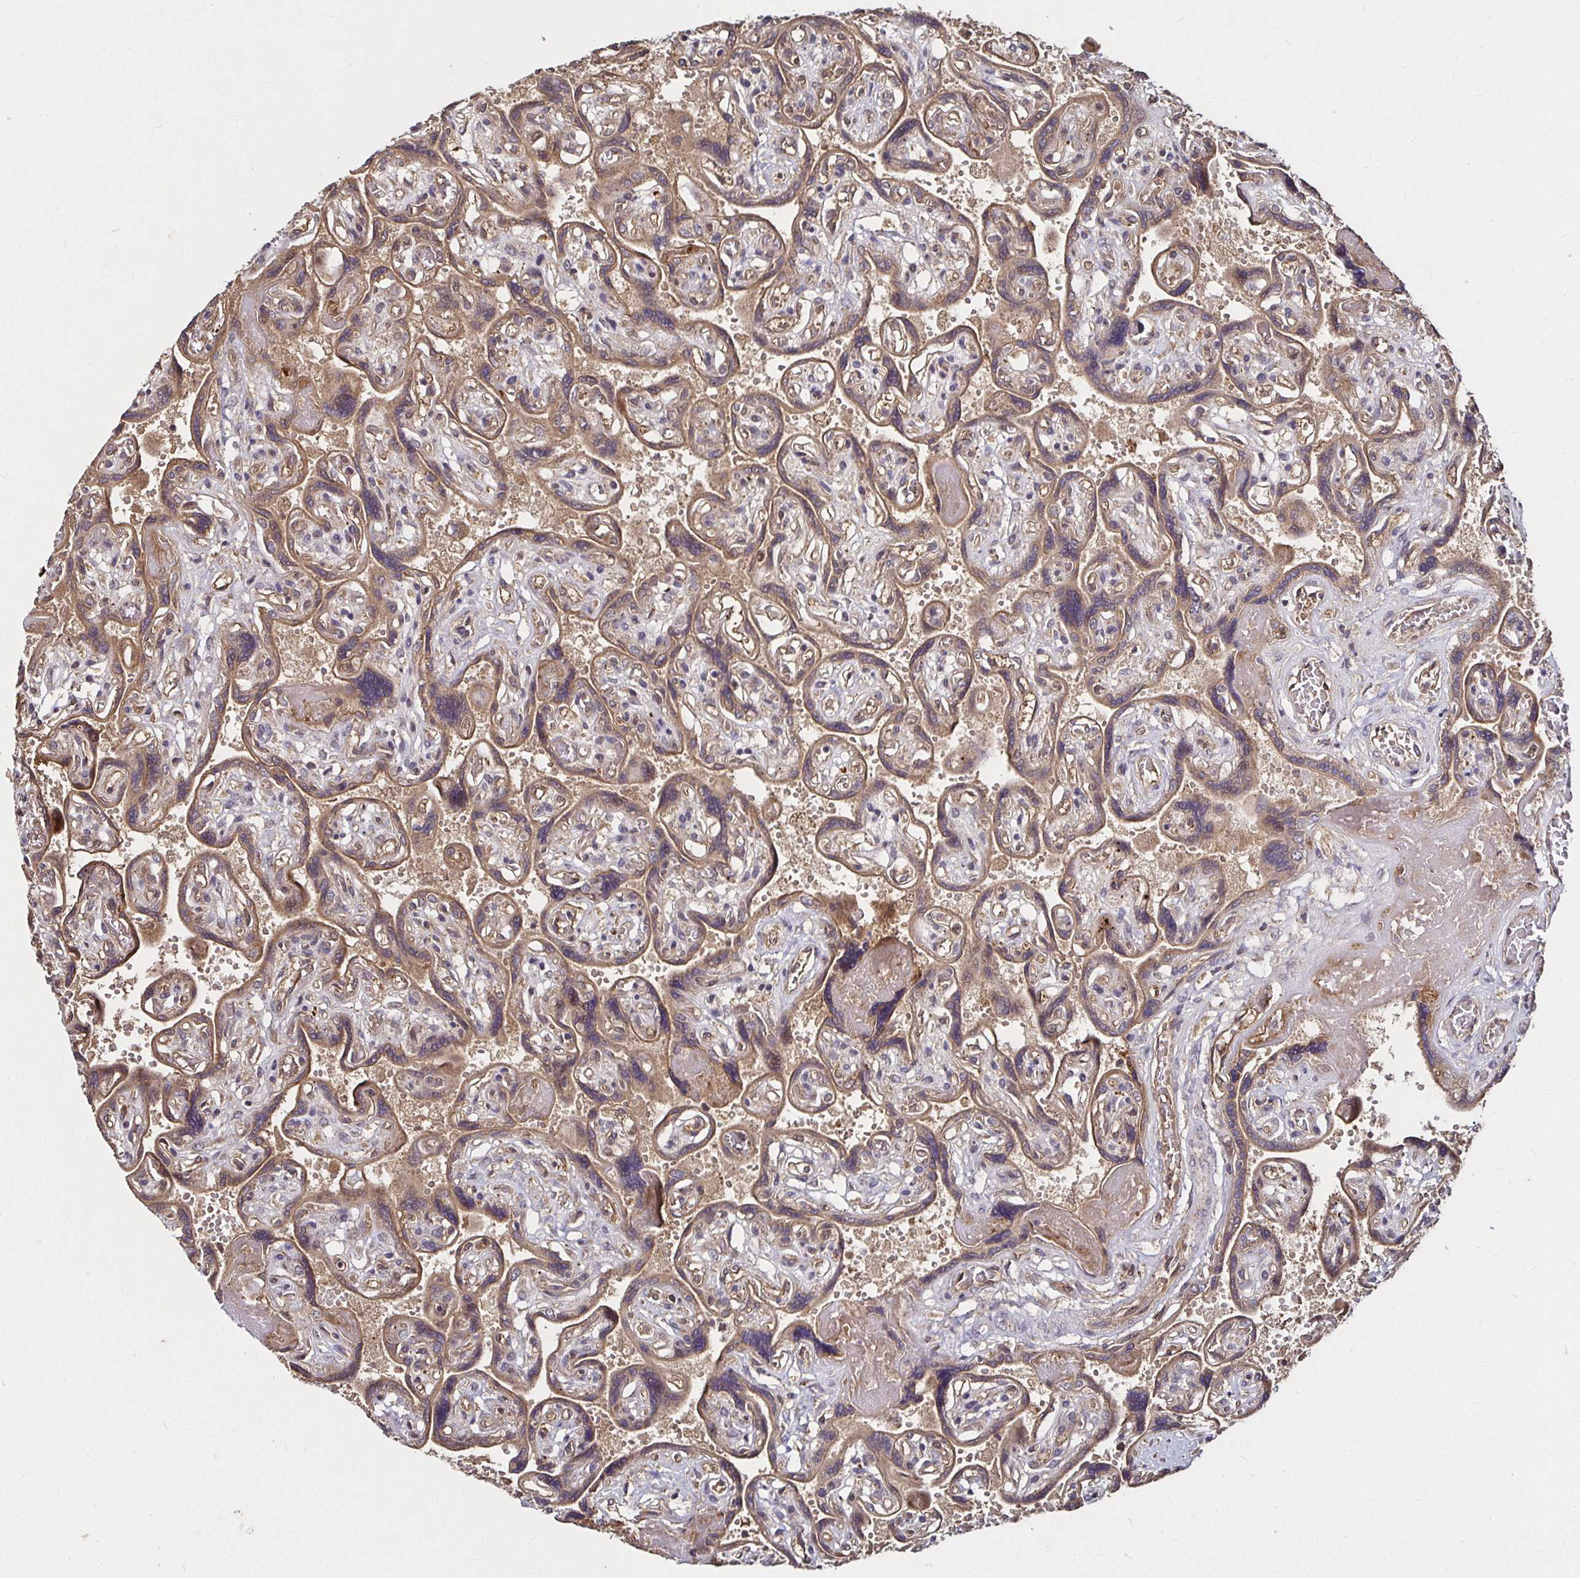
{"staining": {"intensity": "moderate", "quantity": ">75%", "location": "cytoplasmic/membranous"}, "tissue": "placenta", "cell_type": "Decidual cells", "image_type": "normal", "snomed": [{"axis": "morphology", "description": "Normal tissue, NOS"}, {"axis": "topography", "description": "Placenta"}], "caption": "About >75% of decidual cells in benign human placenta display moderate cytoplasmic/membranous protein positivity as visualized by brown immunohistochemical staining.", "gene": "SMYD3", "patient": {"sex": "female", "age": 32}}